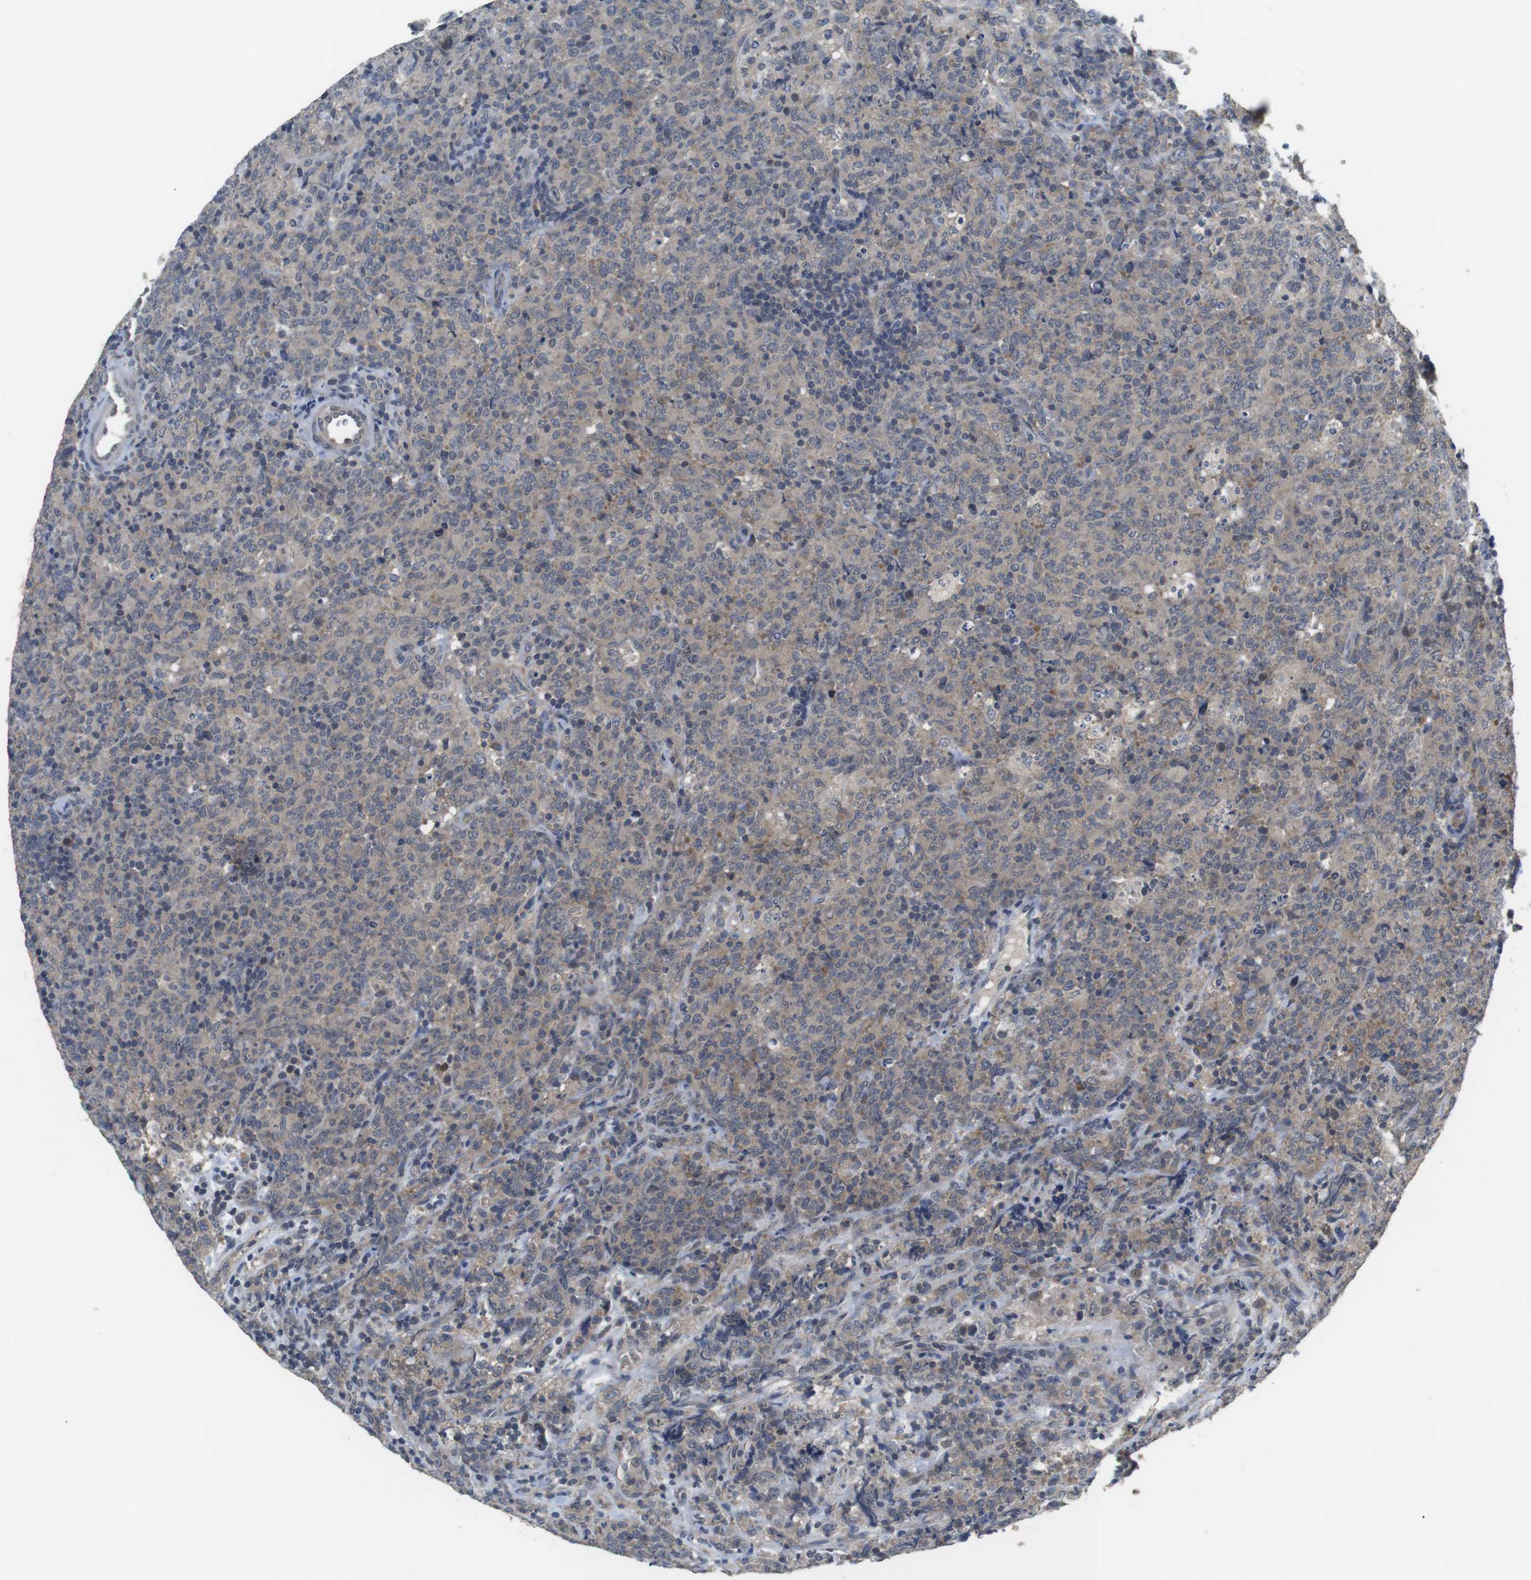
{"staining": {"intensity": "weak", "quantity": ">75%", "location": "cytoplasmic/membranous"}, "tissue": "lymphoma", "cell_type": "Tumor cells", "image_type": "cancer", "snomed": [{"axis": "morphology", "description": "Malignant lymphoma, non-Hodgkin's type, High grade"}, {"axis": "topography", "description": "Tonsil"}], "caption": "Protein analysis of lymphoma tissue shows weak cytoplasmic/membranous staining in approximately >75% of tumor cells.", "gene": "ADGRL3", "patient": {"sex": "female", "age": 36}}